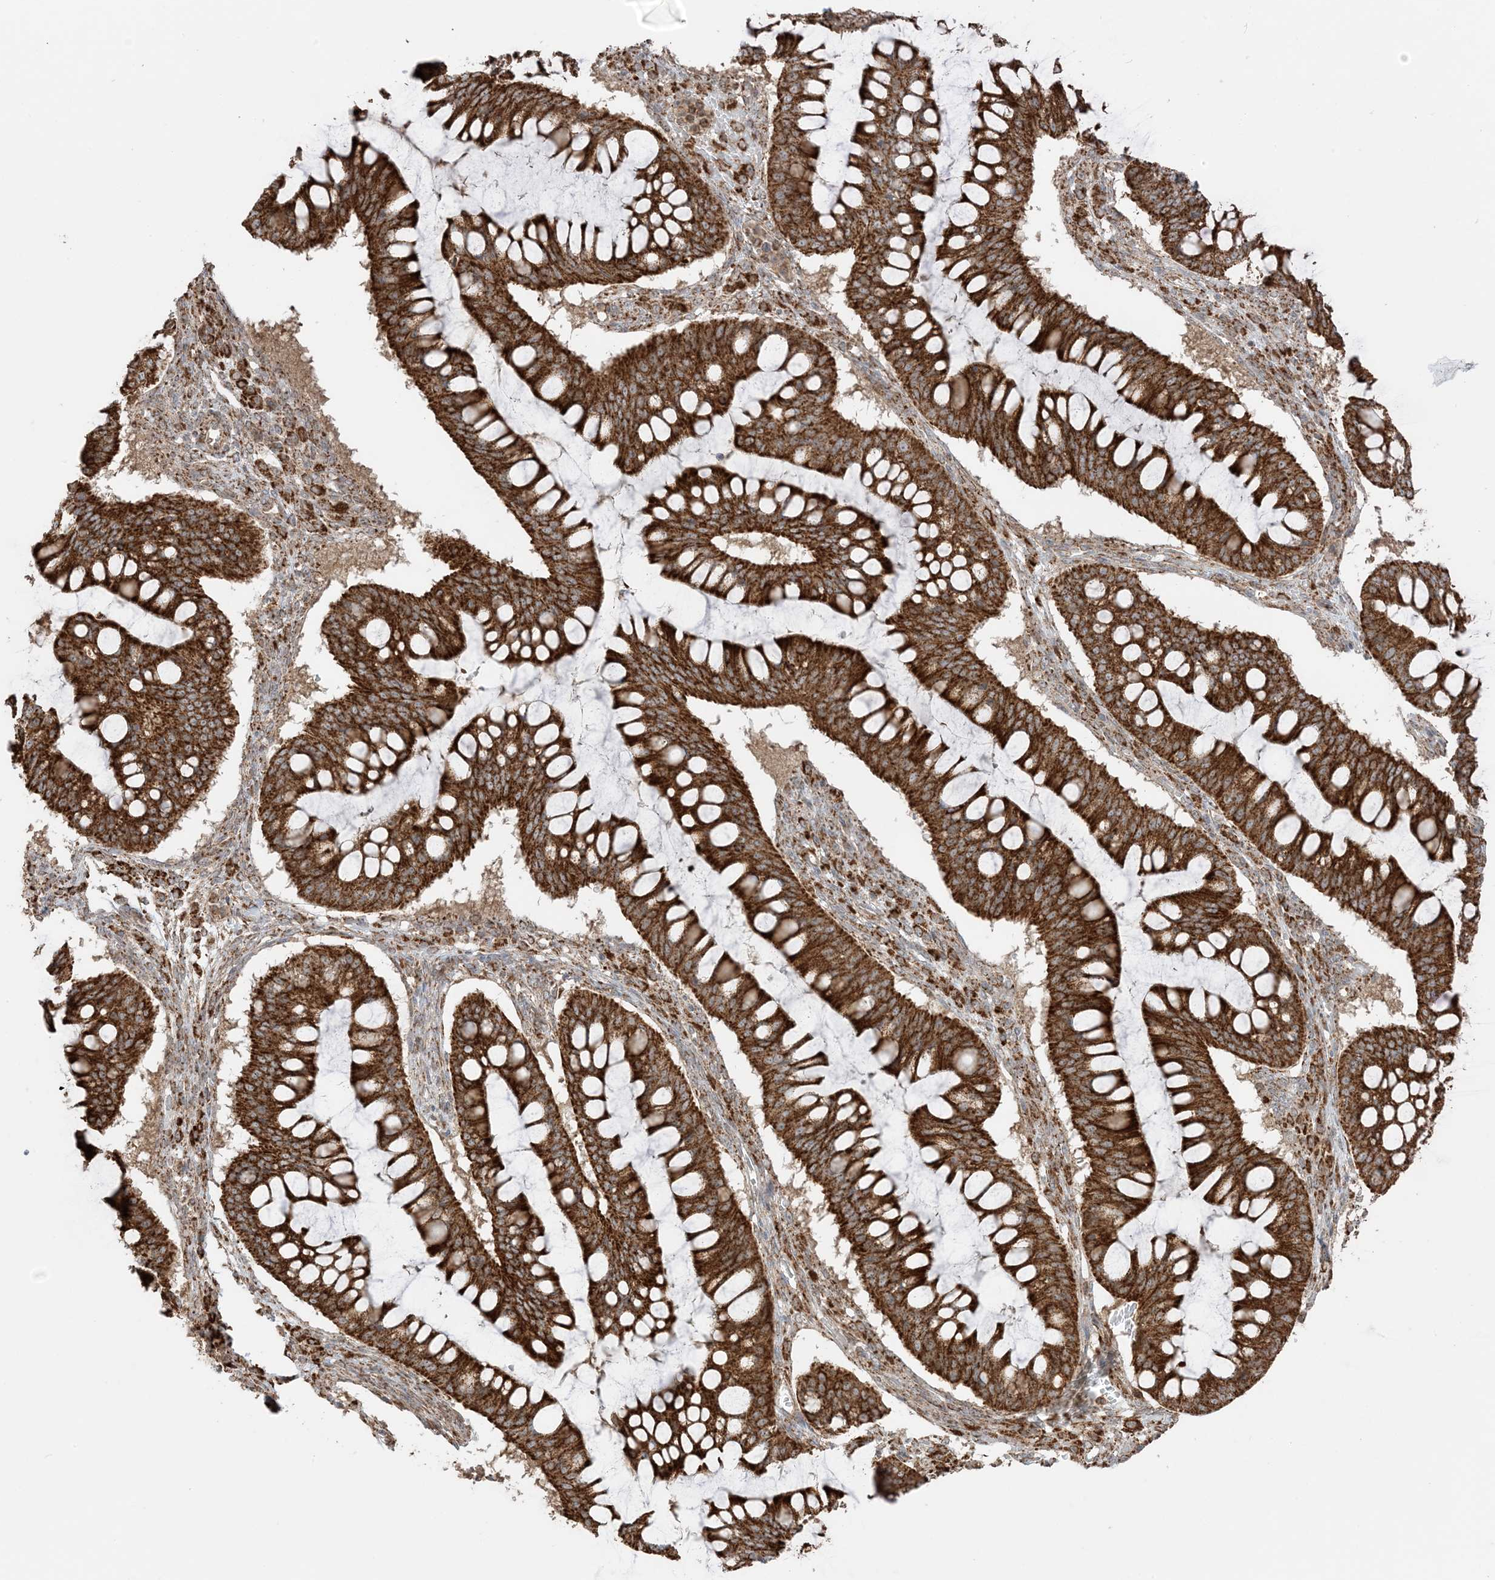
{"staining": {"intensity": "strong", "quantity": ">75%", "location": "cytoplasmic/membranous"}, "tissue": "ovarian cancer", "cell_type": "Tumor cells", "image_type": "cancer", "snomed": [{"axis": "morphology", "description": "Cystadenocarcinoma, mucinous, NOS"}, {"axis": "topography", "description": "Ovary"}], "caption": "Approximately >75% of tumor cells in human ovarian cancer (mucinous cystadenocarcinoma) display strong cytoplasmic/membranous protein expression as visualized by brown immunohistochemical staining.", "gene": "N4BP3", "patient": {"sex": "female", "age": 73}}